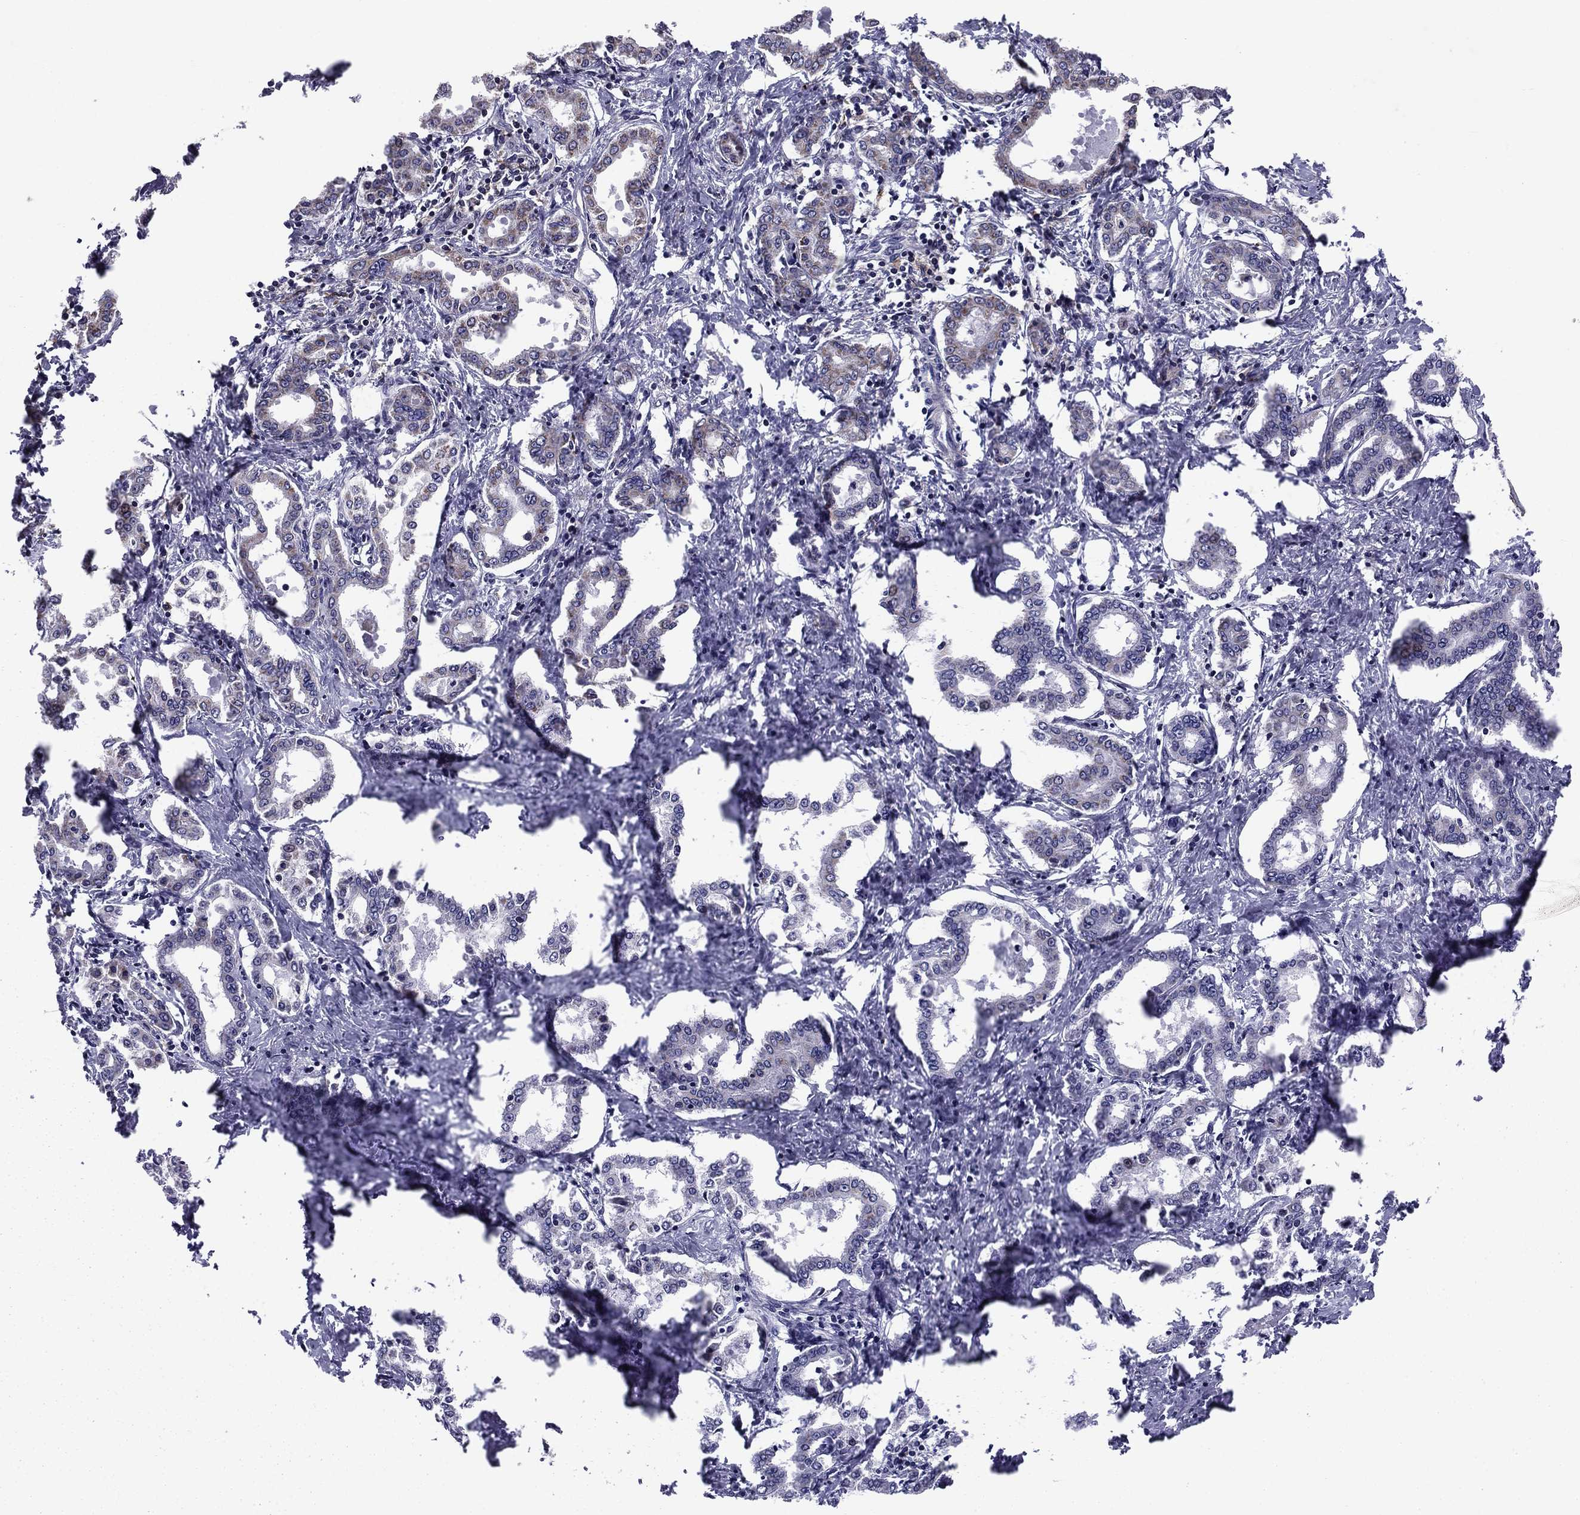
{"staining": {"intensity": "weak", "quantity": "<25%", "location": "cytoplasmic/membranous"}, "tissue": "liver cancer", "cell_type": "Tumor cells", "image_type": "cancer", "snomed": [{"axis": "morphology", "description": "Cholangiocarcinoma"}, {"axis": "topography", "description": "Liver"}], "caption": "Cholangiocarcinoma (liver) stained for a protein using immunohistochemistry (IHC) exhibits no staining tumor cells.", "gene": "ALG6", "patient": {"sex": "female", "age": 47}}